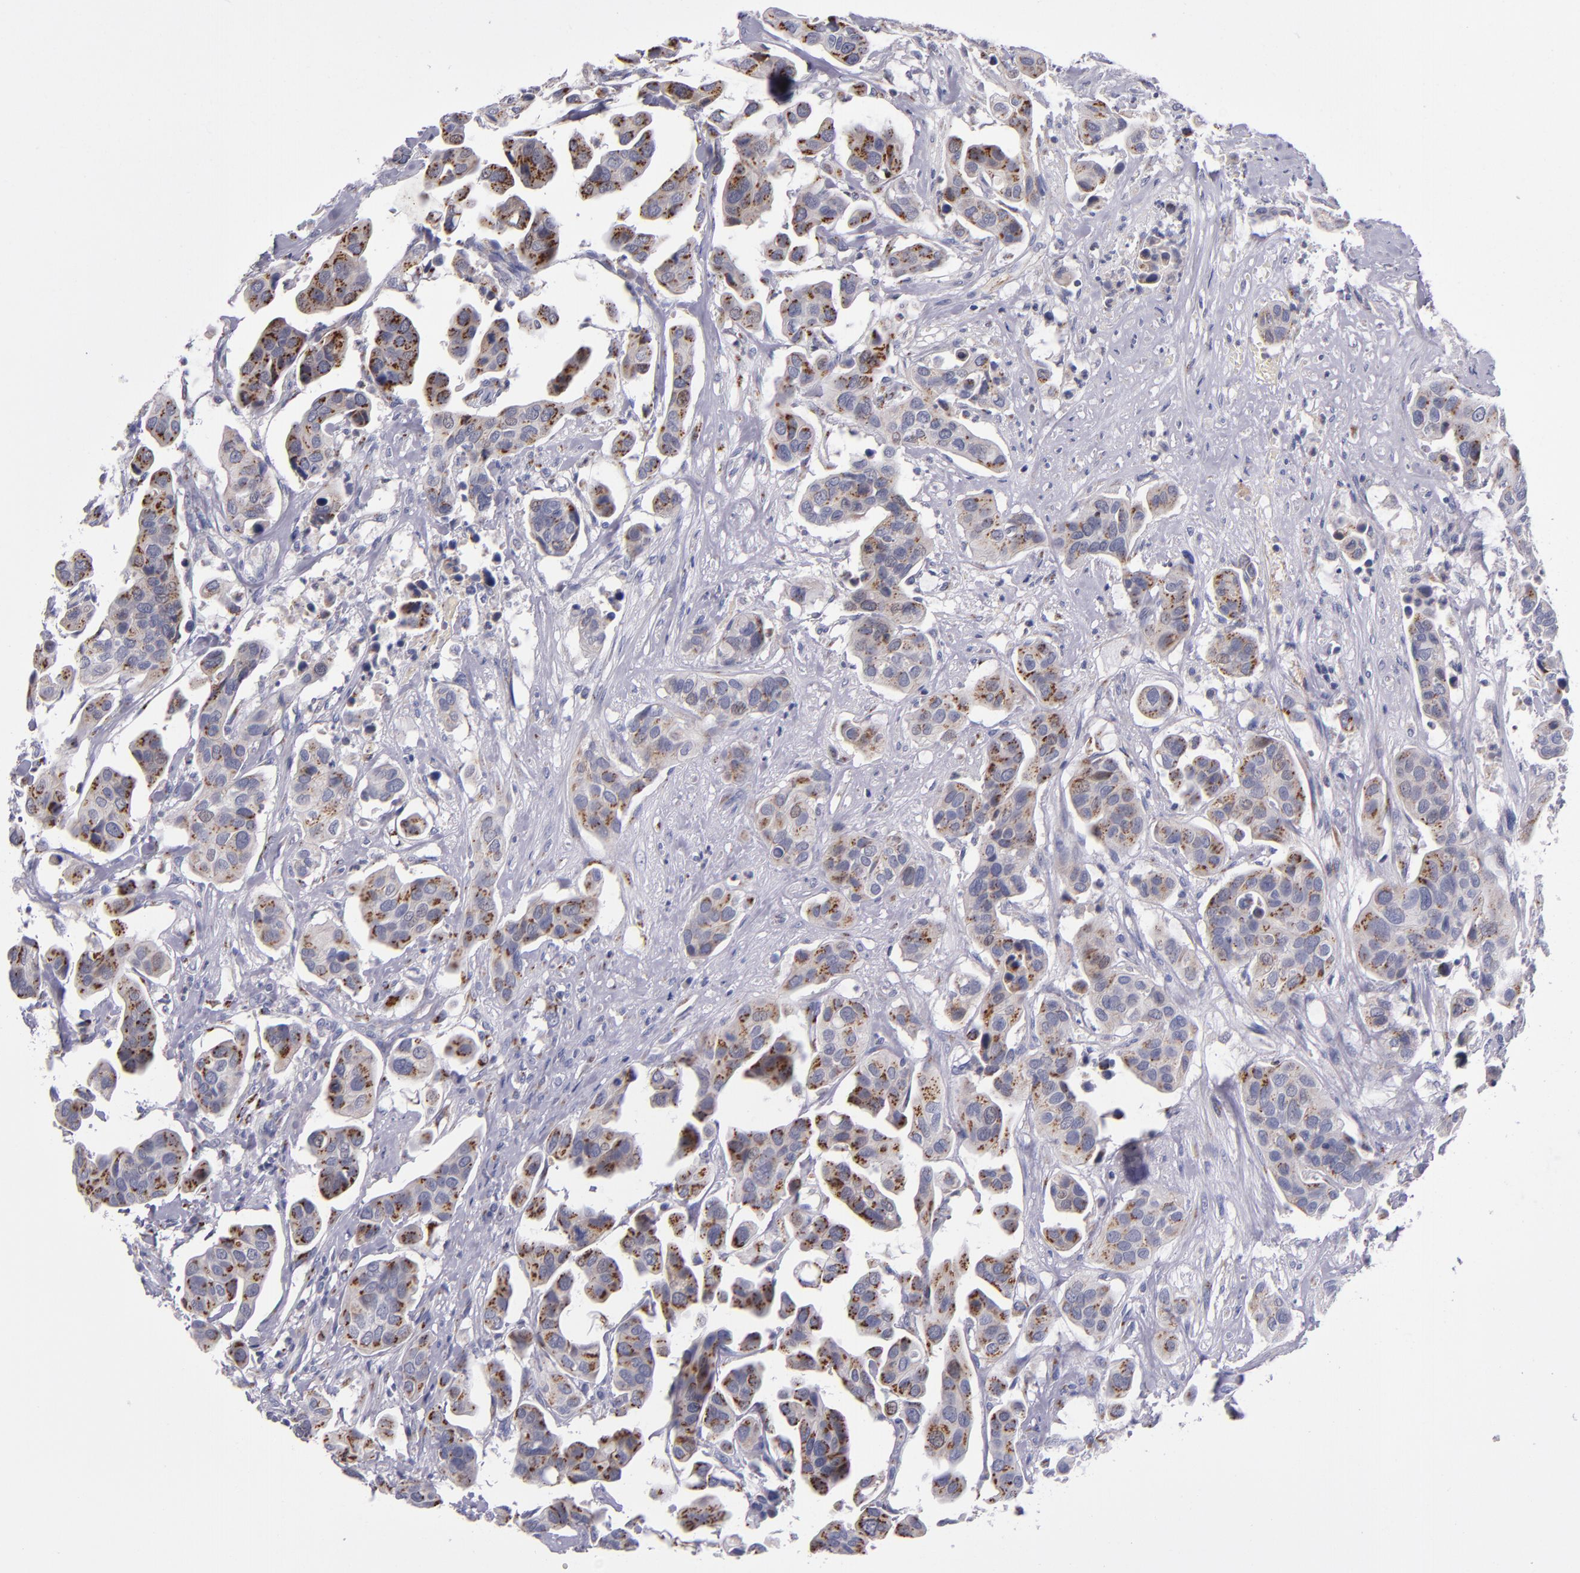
{"staining": {"intensity": "strong", "quantity": ">75%", "location": "cytoplasmic/membranous"}, "tissue": "urothelial cancer", "cell_type": "Tumor cells", "image_type": "cancer", "snomed": [{"axis": "morphology", "description": "Adenocarcinoma, NOS"}, {"axis": "topography", "description": "Urinary bladder"}], "caption": "Strong cytoplasmic/membranous staining is seen in about >75% of tumor cells in urothelial cancer.", "gene": "RAB41", "patient": {"sex": "male", "age": 61}}